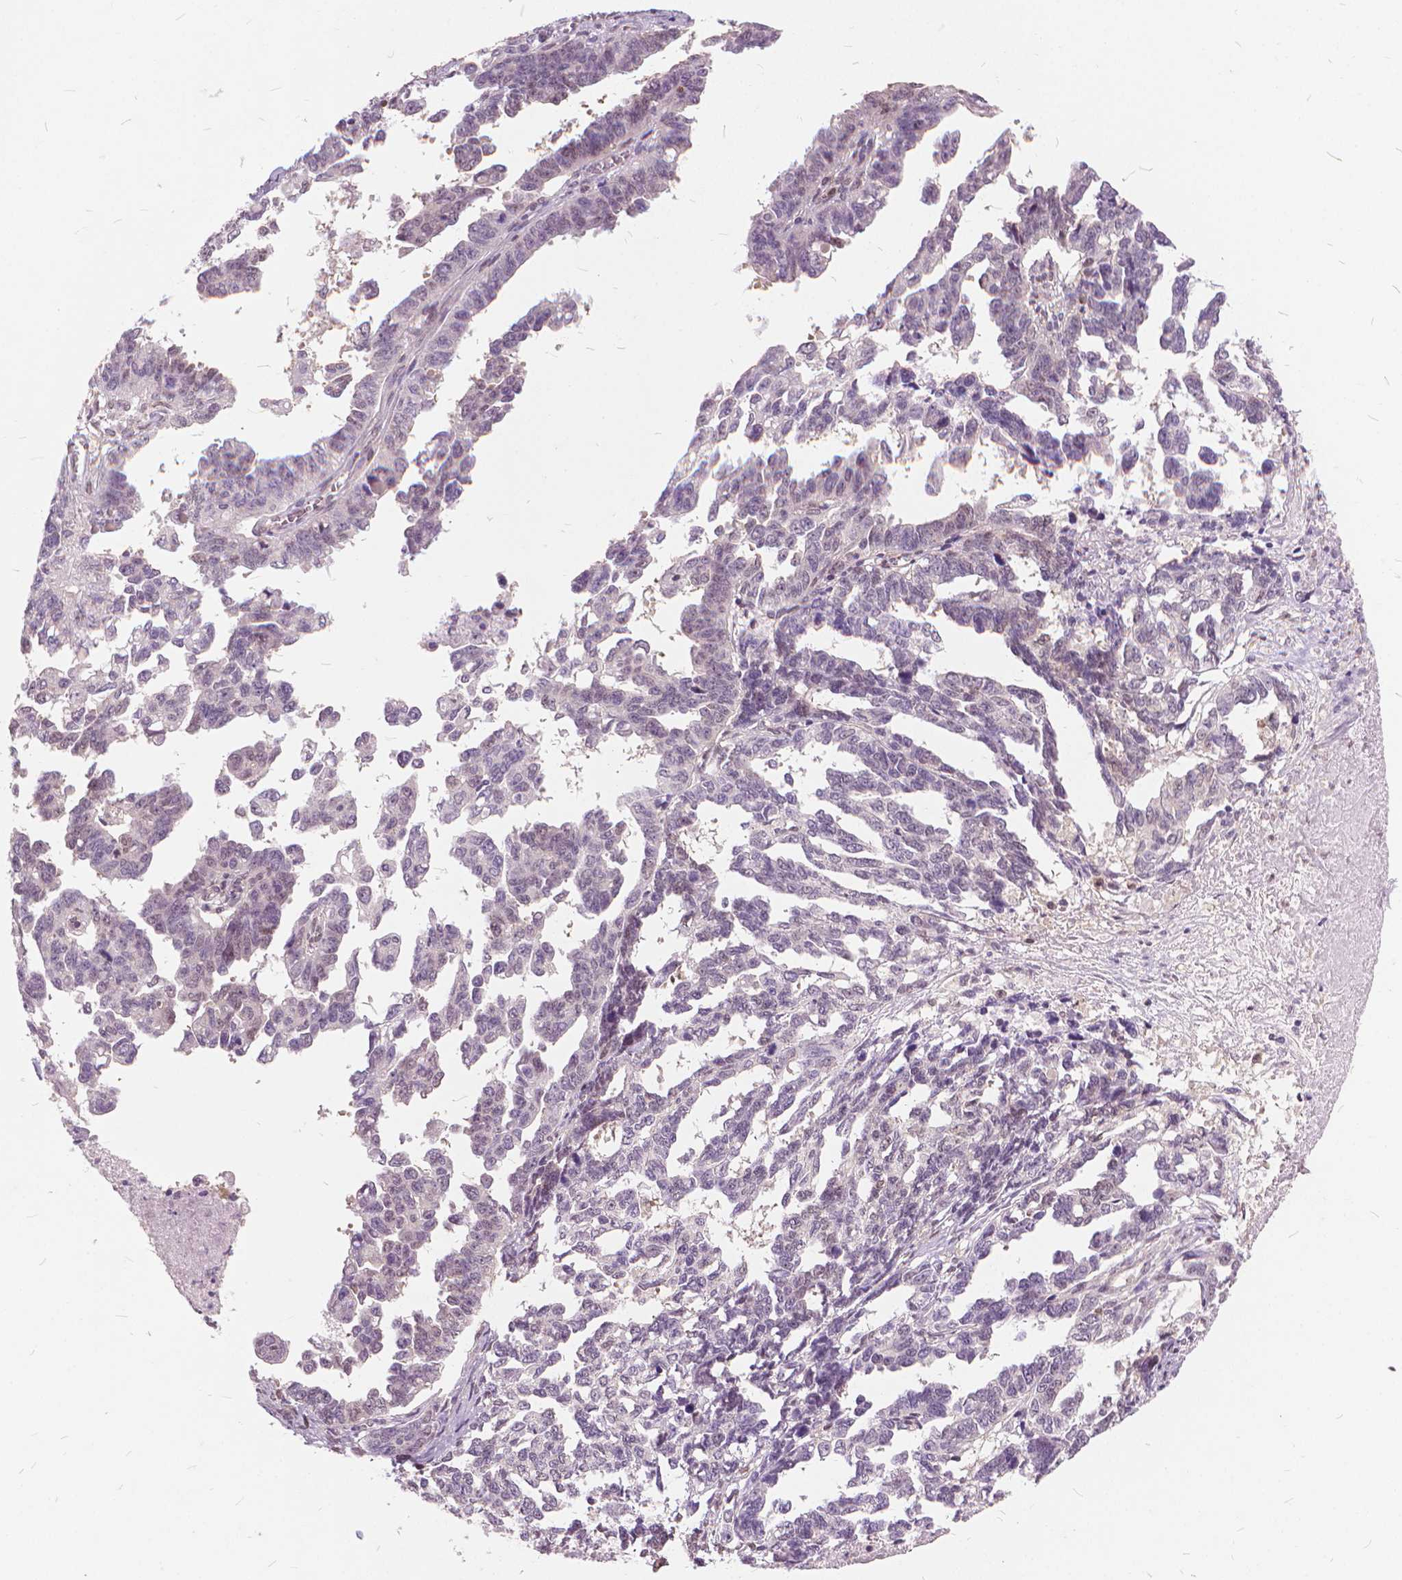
{"staining": {"intensity": "negative", "quantity": "none", "location": "none"}, "tissue": "ovarian cancer", "cell_type": "Tumor cells", "image_type": "cancer", "snomed": [{"axis": "morphology", "description": "Cystadenocarcinoma, serous, NOS"}, {"axis": "topography", "description": "Ovary"}], "caption": "Immunohistochemistry (IHC) photomicrograph of serous cystadenocarcinoma (ovarian) stained for a protein (brown), which exhibits no staining in tumor cells. (DAB (3,3'-diaminobenzidine) immunohistochemistry (IHC) visualized using brightfield microscopy, high magnification).", "gene": "STAT5B", "patient": {"sex": "female", "age": 69}}